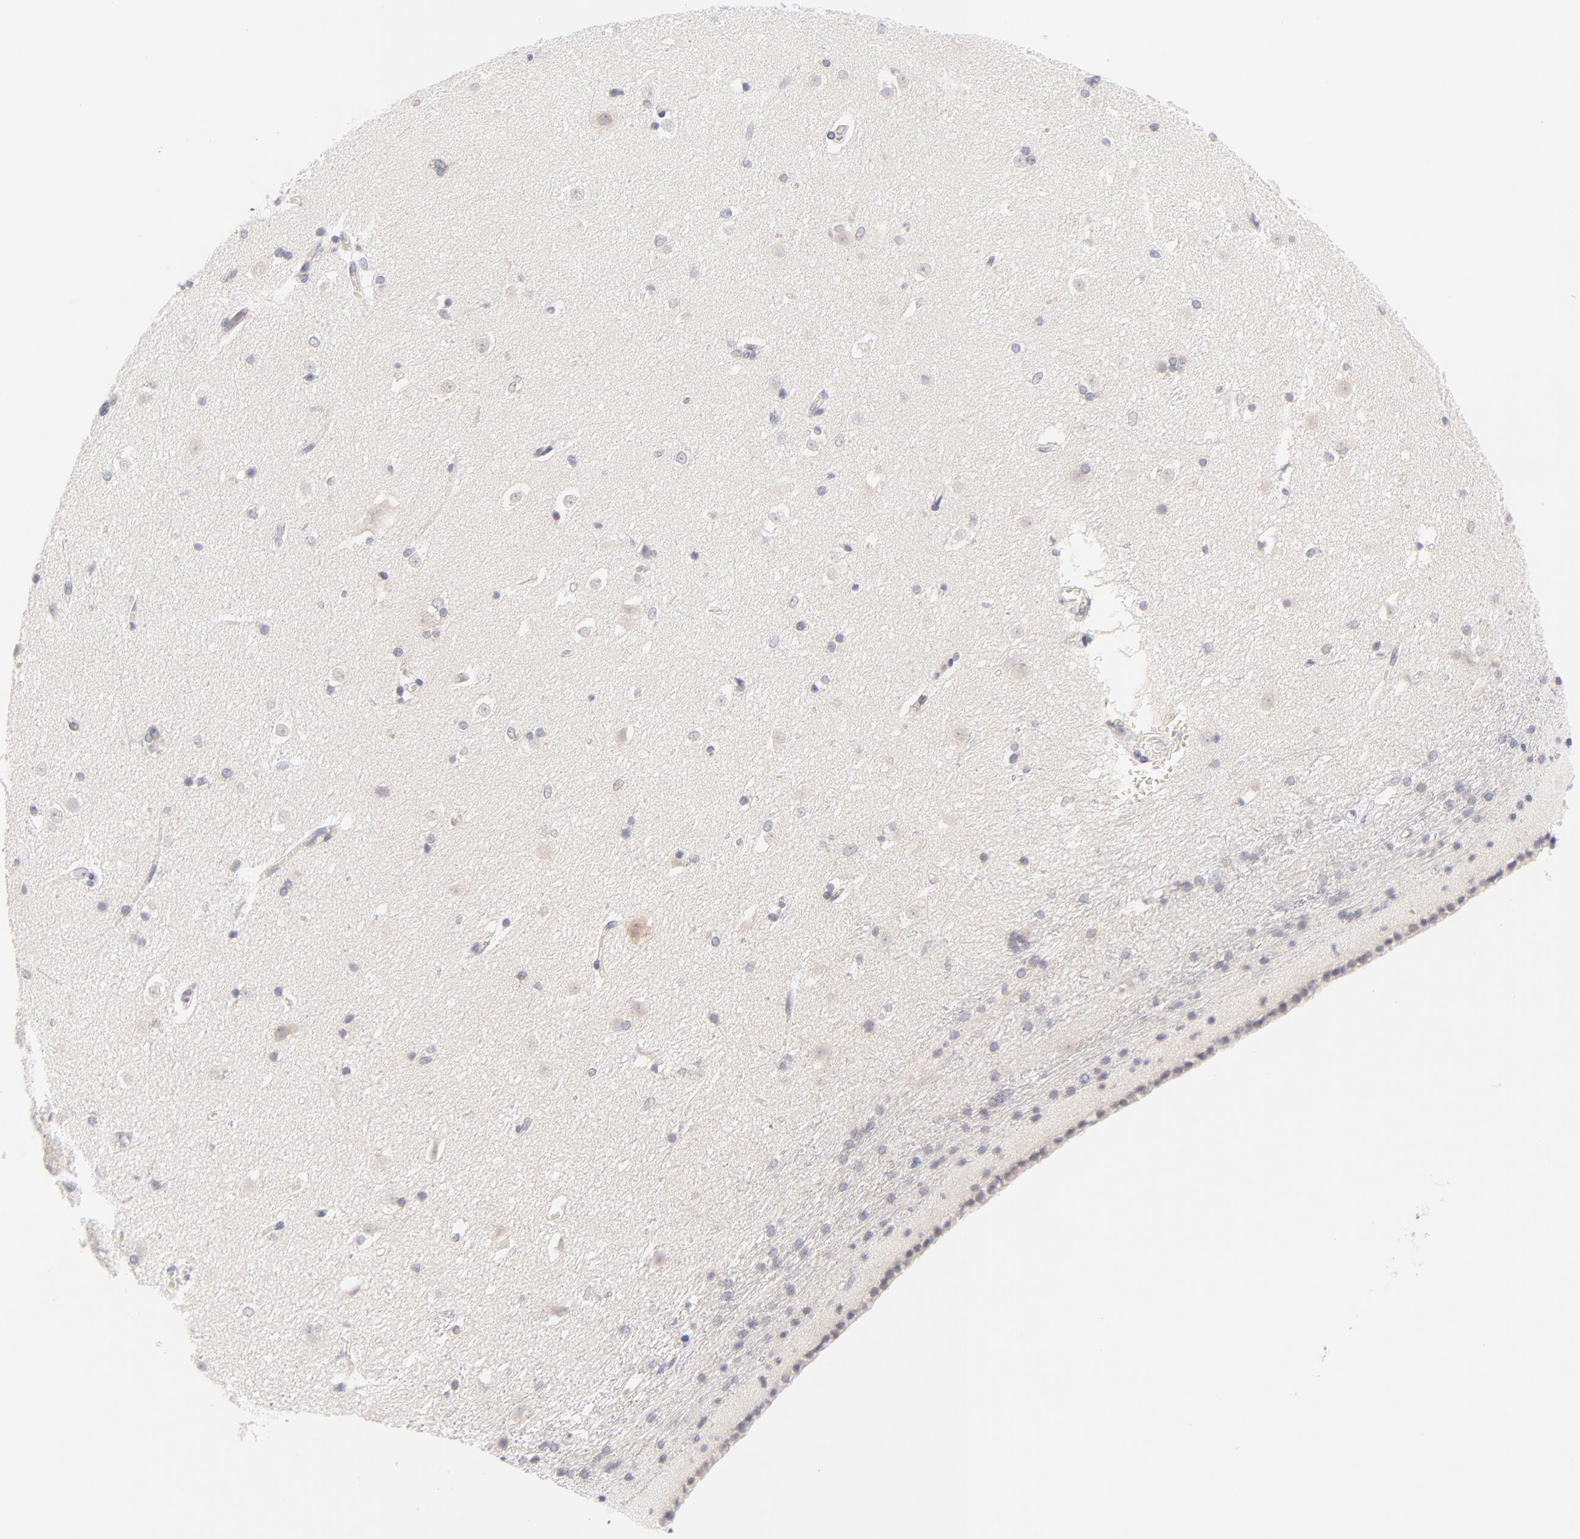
{"staining": {"intensity": "negative", "quantity": "none", "location": "none"}, "tissue": "caudate", "cell_type": "Glial cells", "image_type": "normal", "snomed": [{"axis": "morphology", "description": "Normal tissue, NOS"}, {"axis": "topography", "description": "Lateral ventricle wall"}], "caption": "The photomicrograph displays no significant positivity in glial cells of caudate.", "gene": "CASP6", "patient": {"sex": "female", "age": 19}}